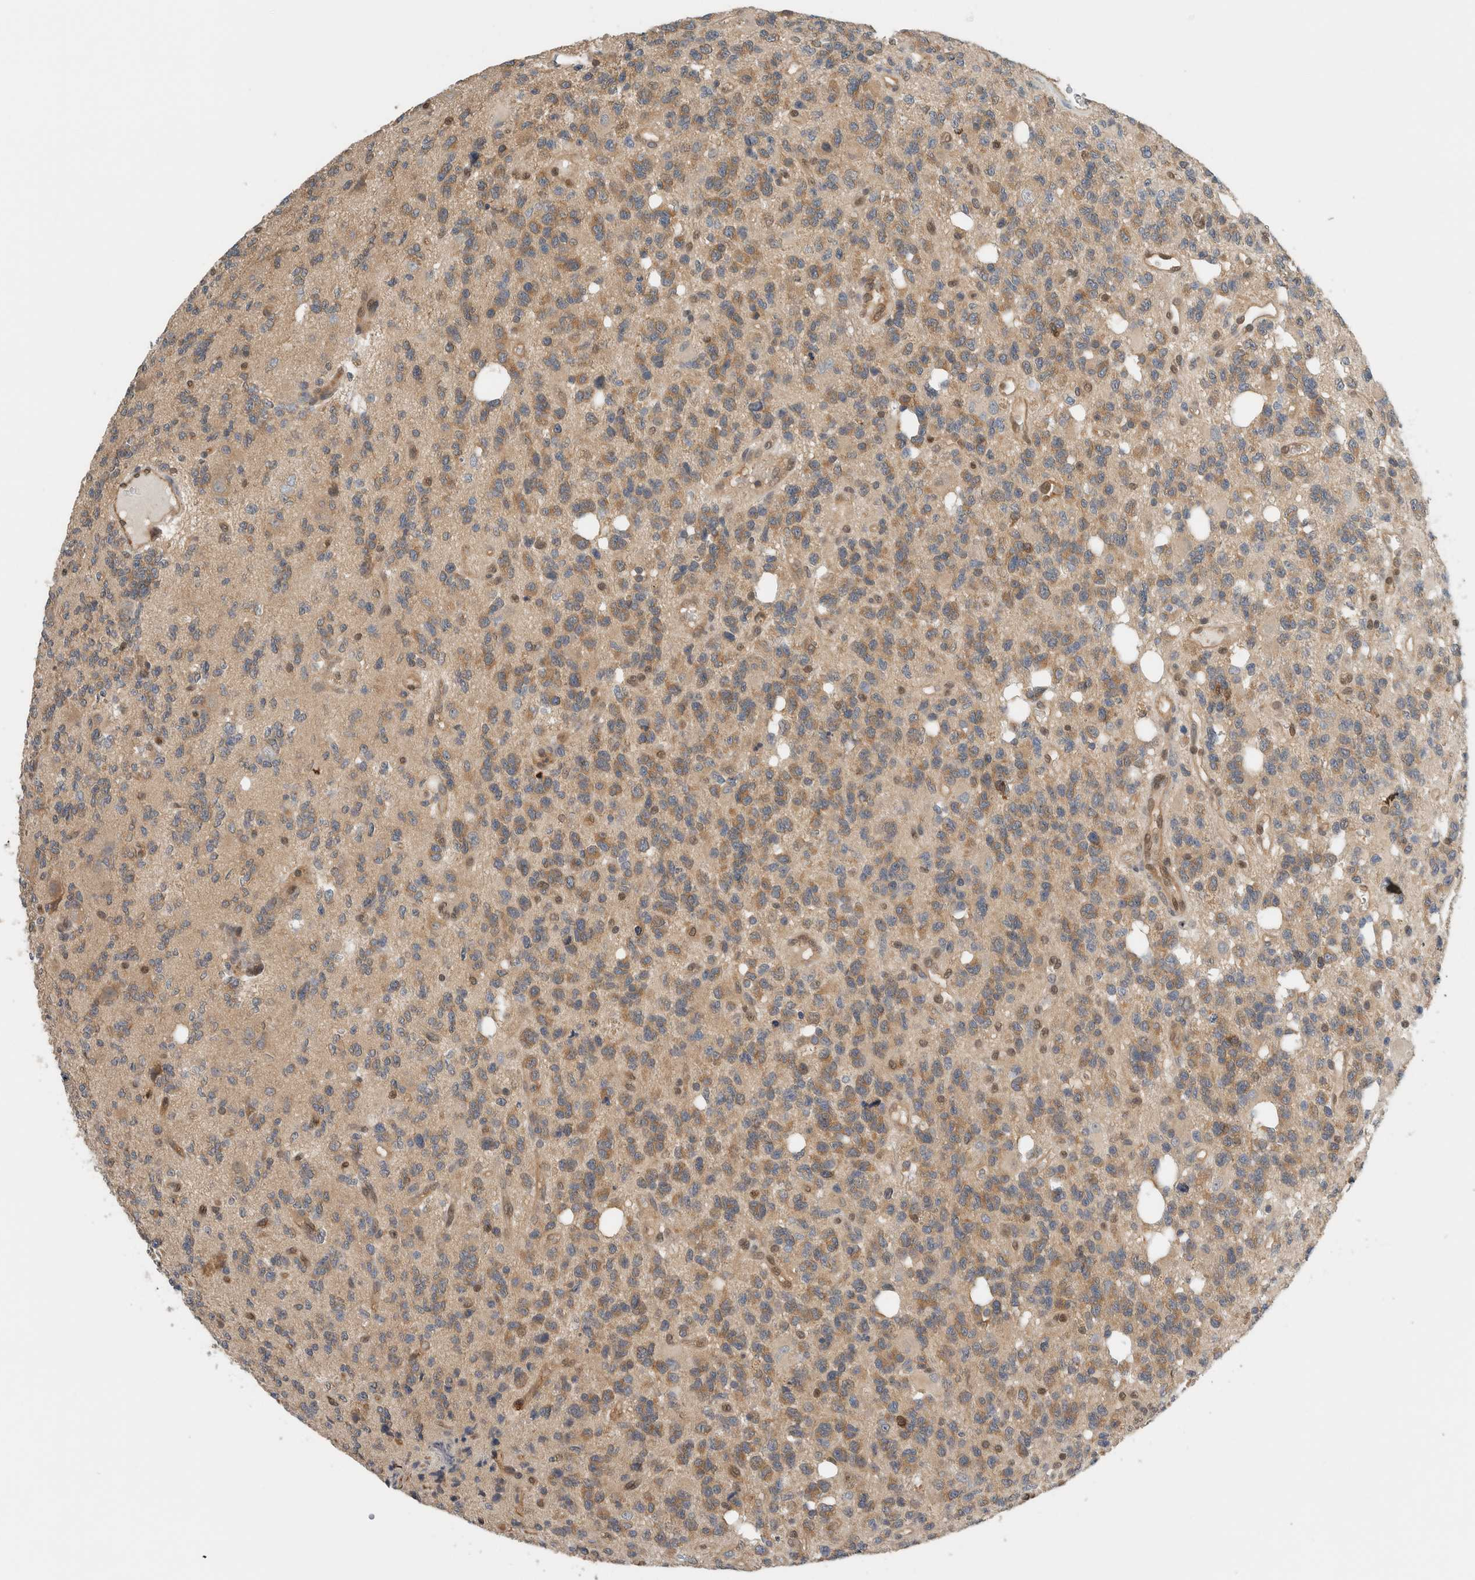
{"staining": {"intensity": "moderate", "quantity": ">75%", "location": "cytoplasmic/membranous"}, "tissue": "glioma", "cell_type": "Tumor cells", "image_type": "cancer", "snomed": [{"axis": "morphology", "description": "Glioma, malignant, High grade"}, {"axis": "topography", "description": "Brain"}], "caption": "Immunohistochemistry (IHC) (DAB) staining of human glioma reveals moderate cytoplasmic/membranous protein expression in about >75% of tumor cells. The protein of interest is stained brown, and the nuclei are stained in blue (DAB (3,3'-diaminobenzidine) IHC with brightfield microscopy, high magnification).", "gene": "PFDN4", "patient": {"sex": "female", "age": 62}}